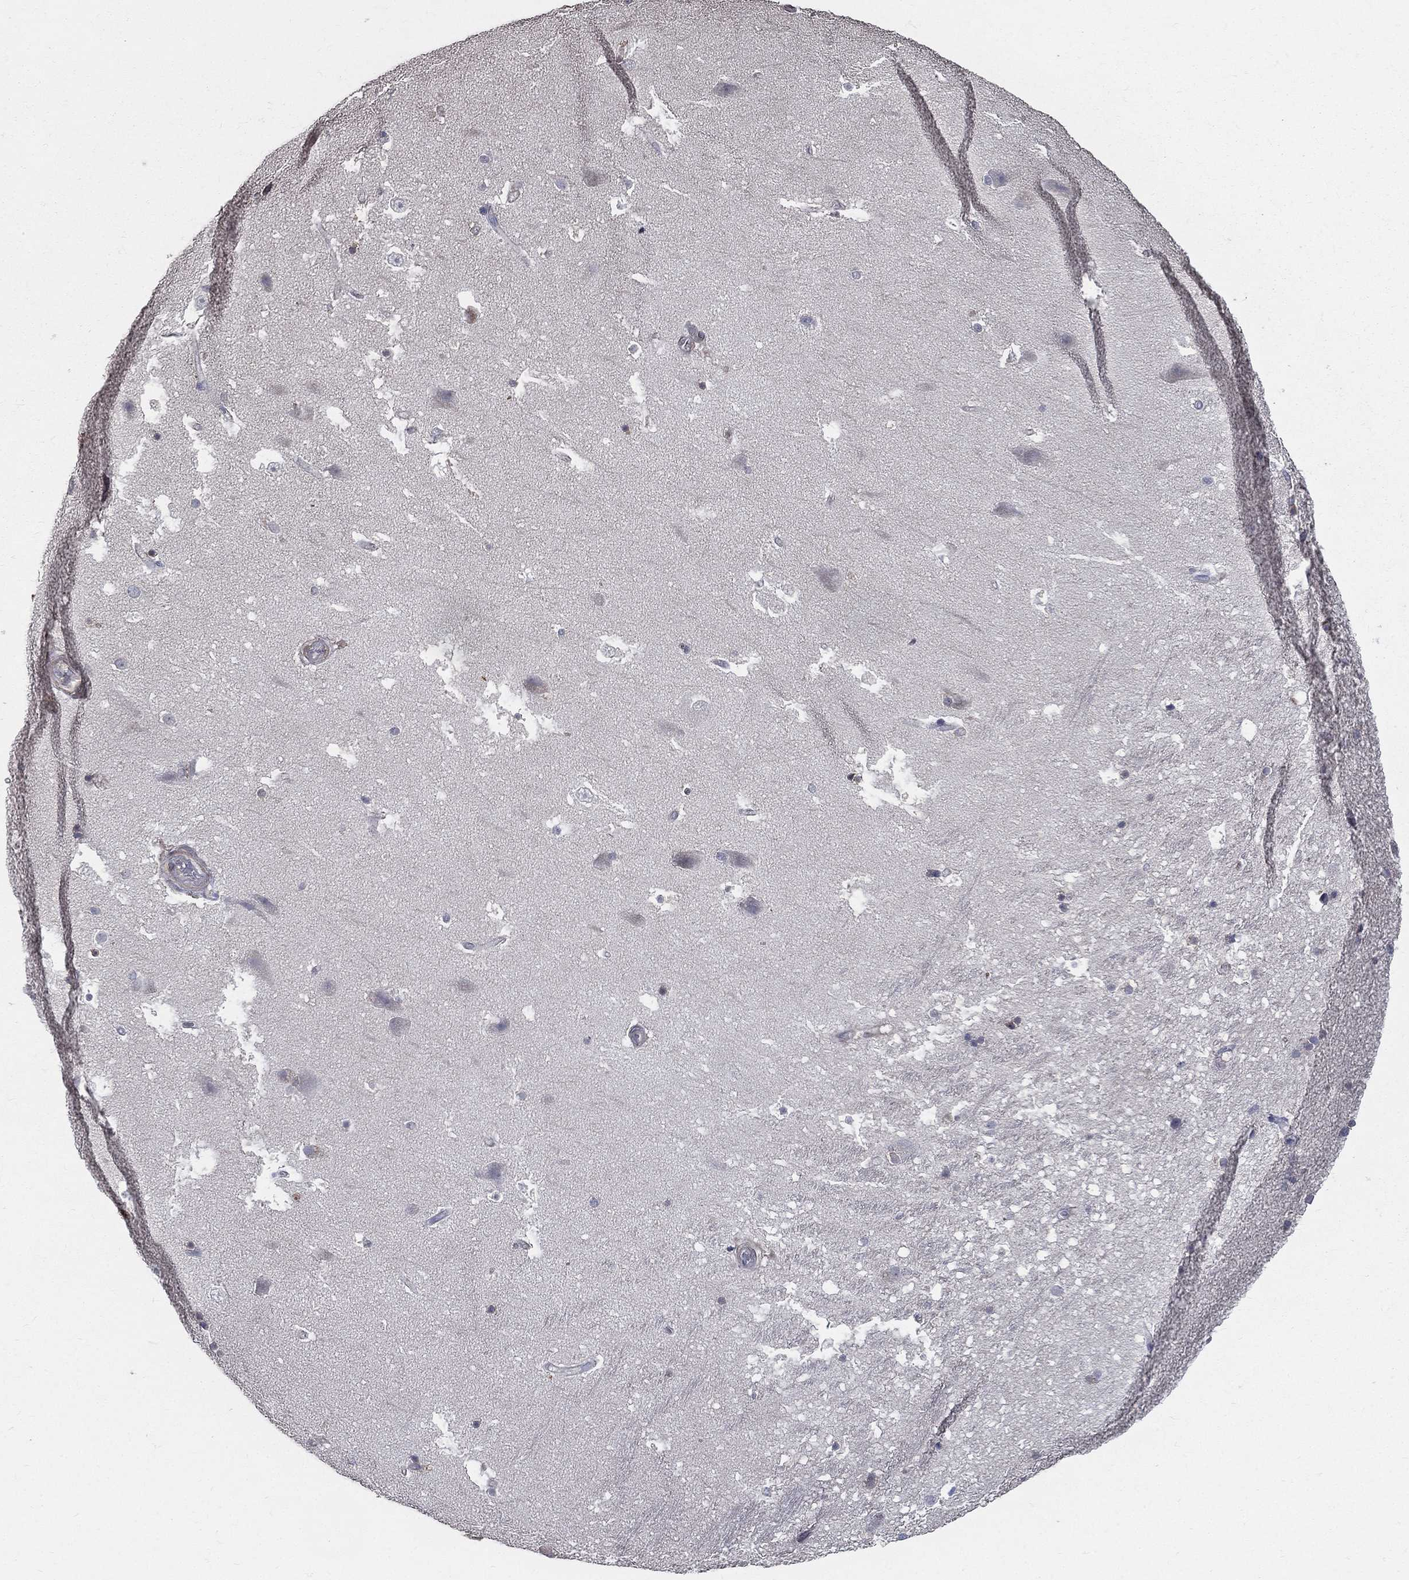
{"staining": {"intensity": "negative", "quantity": "none", "location": "none"}, "tissue": "hippocampus", "cell_type": "Glial cells", "image_type": "normal", "snomed": [{"axis": "morphology", "description": "Normal tissue, NOS"}, {"axis": "topography", "description": "Hippocampus"}], "caption": "A micrograph of human hippocampus is negative for staining in glial cells. (DAB IHC visualized using brightfield microscopy, high magnification).", "gene": "SERPINB2", "patient": {"sex": "male", "age": 51}}